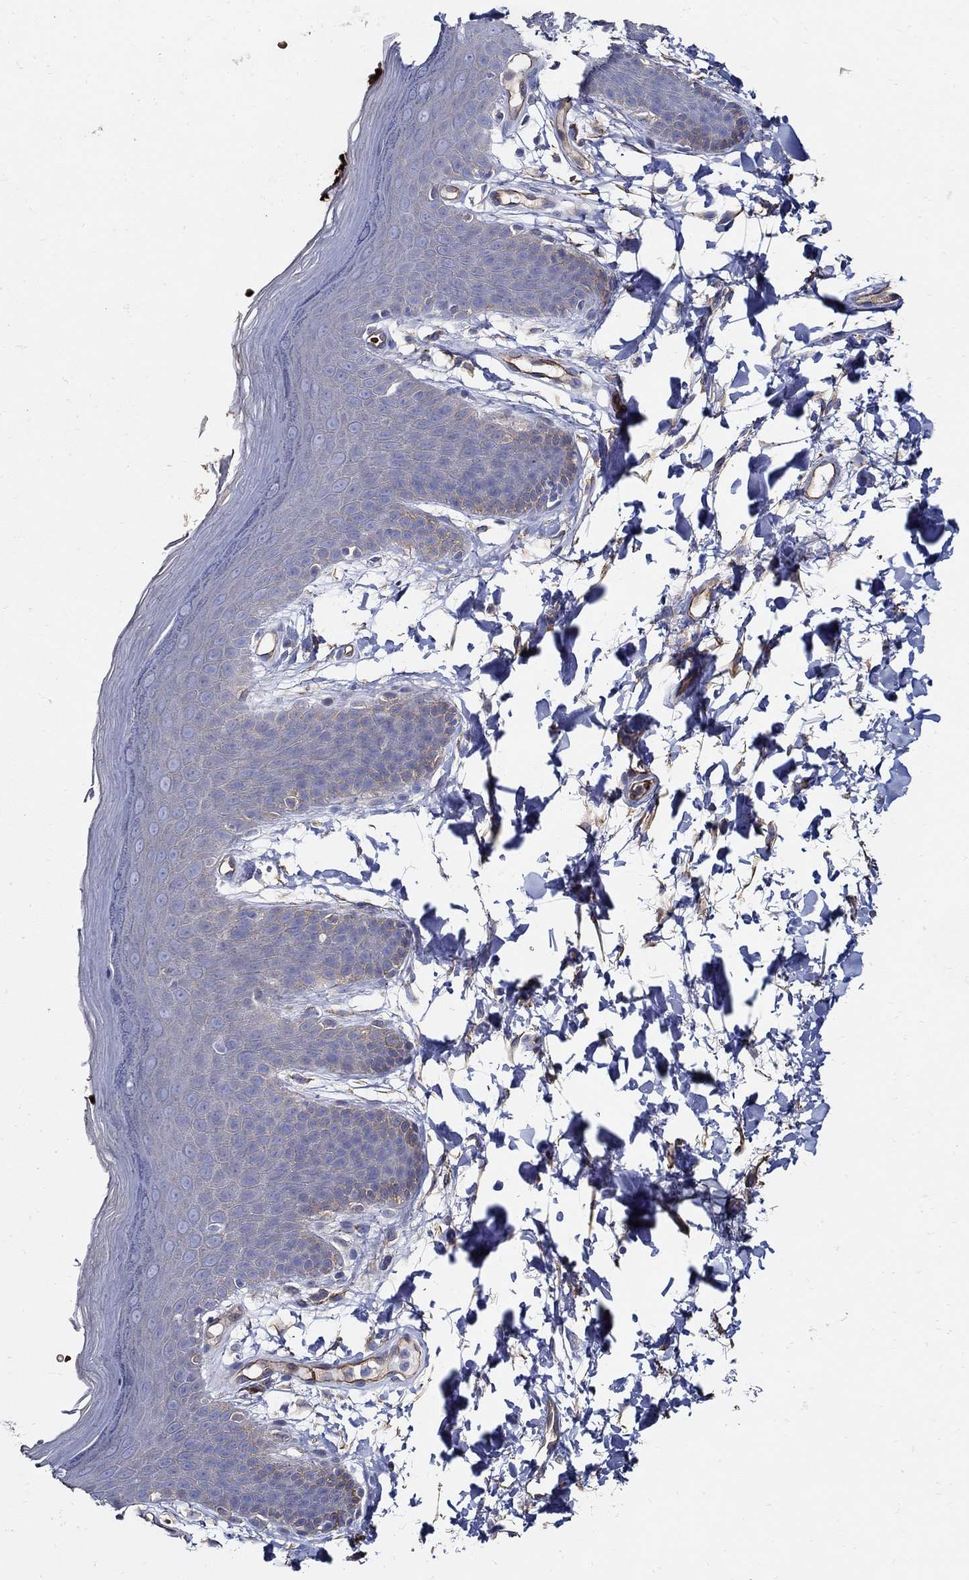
{"staining": {"intensity": "negative", "quantity": "none", "location": "none"}, "tissue": "skin", "cell_type": "Epidermal cells", "image_type": "normal", "snomed": [{"axis": "morphology", "description": "Normal tissue, NOS"}, {"axis": "topography", "description": "Anal"}], "caption": "Micrograph shows no significant protein expression in epidermal cells of benign skin. Brightfield microscopy of immunohistochemistry (IHC) stained with DAB (3,3'-diaminobenzidine) (brown) and hematoxylin (blue), captured at high magnification.", "gene": "APBB3", "patient": {"sex": "male", "age": 53}}